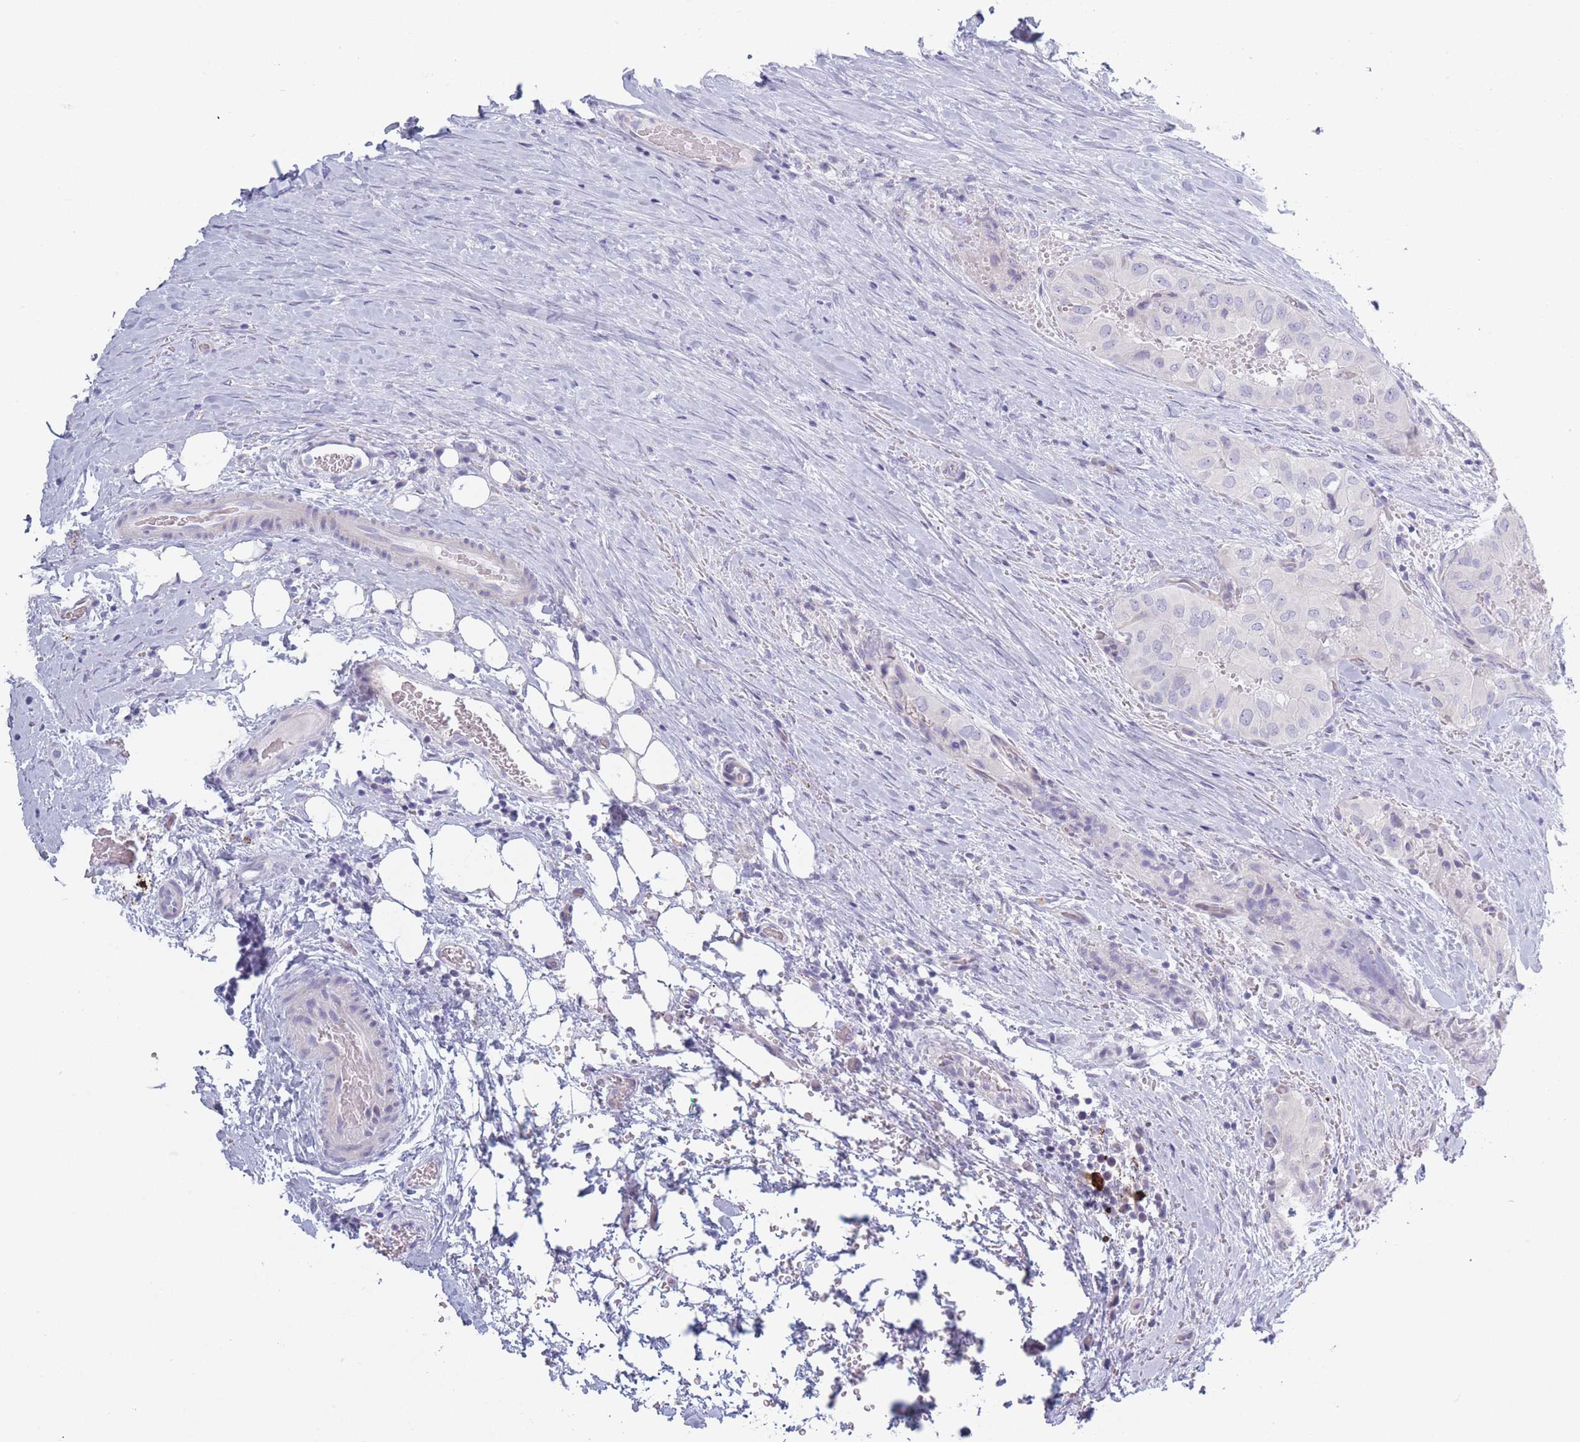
{"staining": {"intensity": "negative", "quantity": "none", "location": "none"}, "tissue": "thyroid cancer", "cell_type": "Tumor cells", "image_type": "cancer", "snomed": [{"axis": "morphology", "description": "Papillary adenocarcinoma, NOS"}, {"axis": "topography", "description": "Thyroid gland"}], "caption": "The immunohistochemistry histopathology image has no significant positivity in tumor cells of thyroid papillary adenocarcinoma tissue.", "gene": "PLEKHG2", "patient": {"sex": "female", "age": 59}}